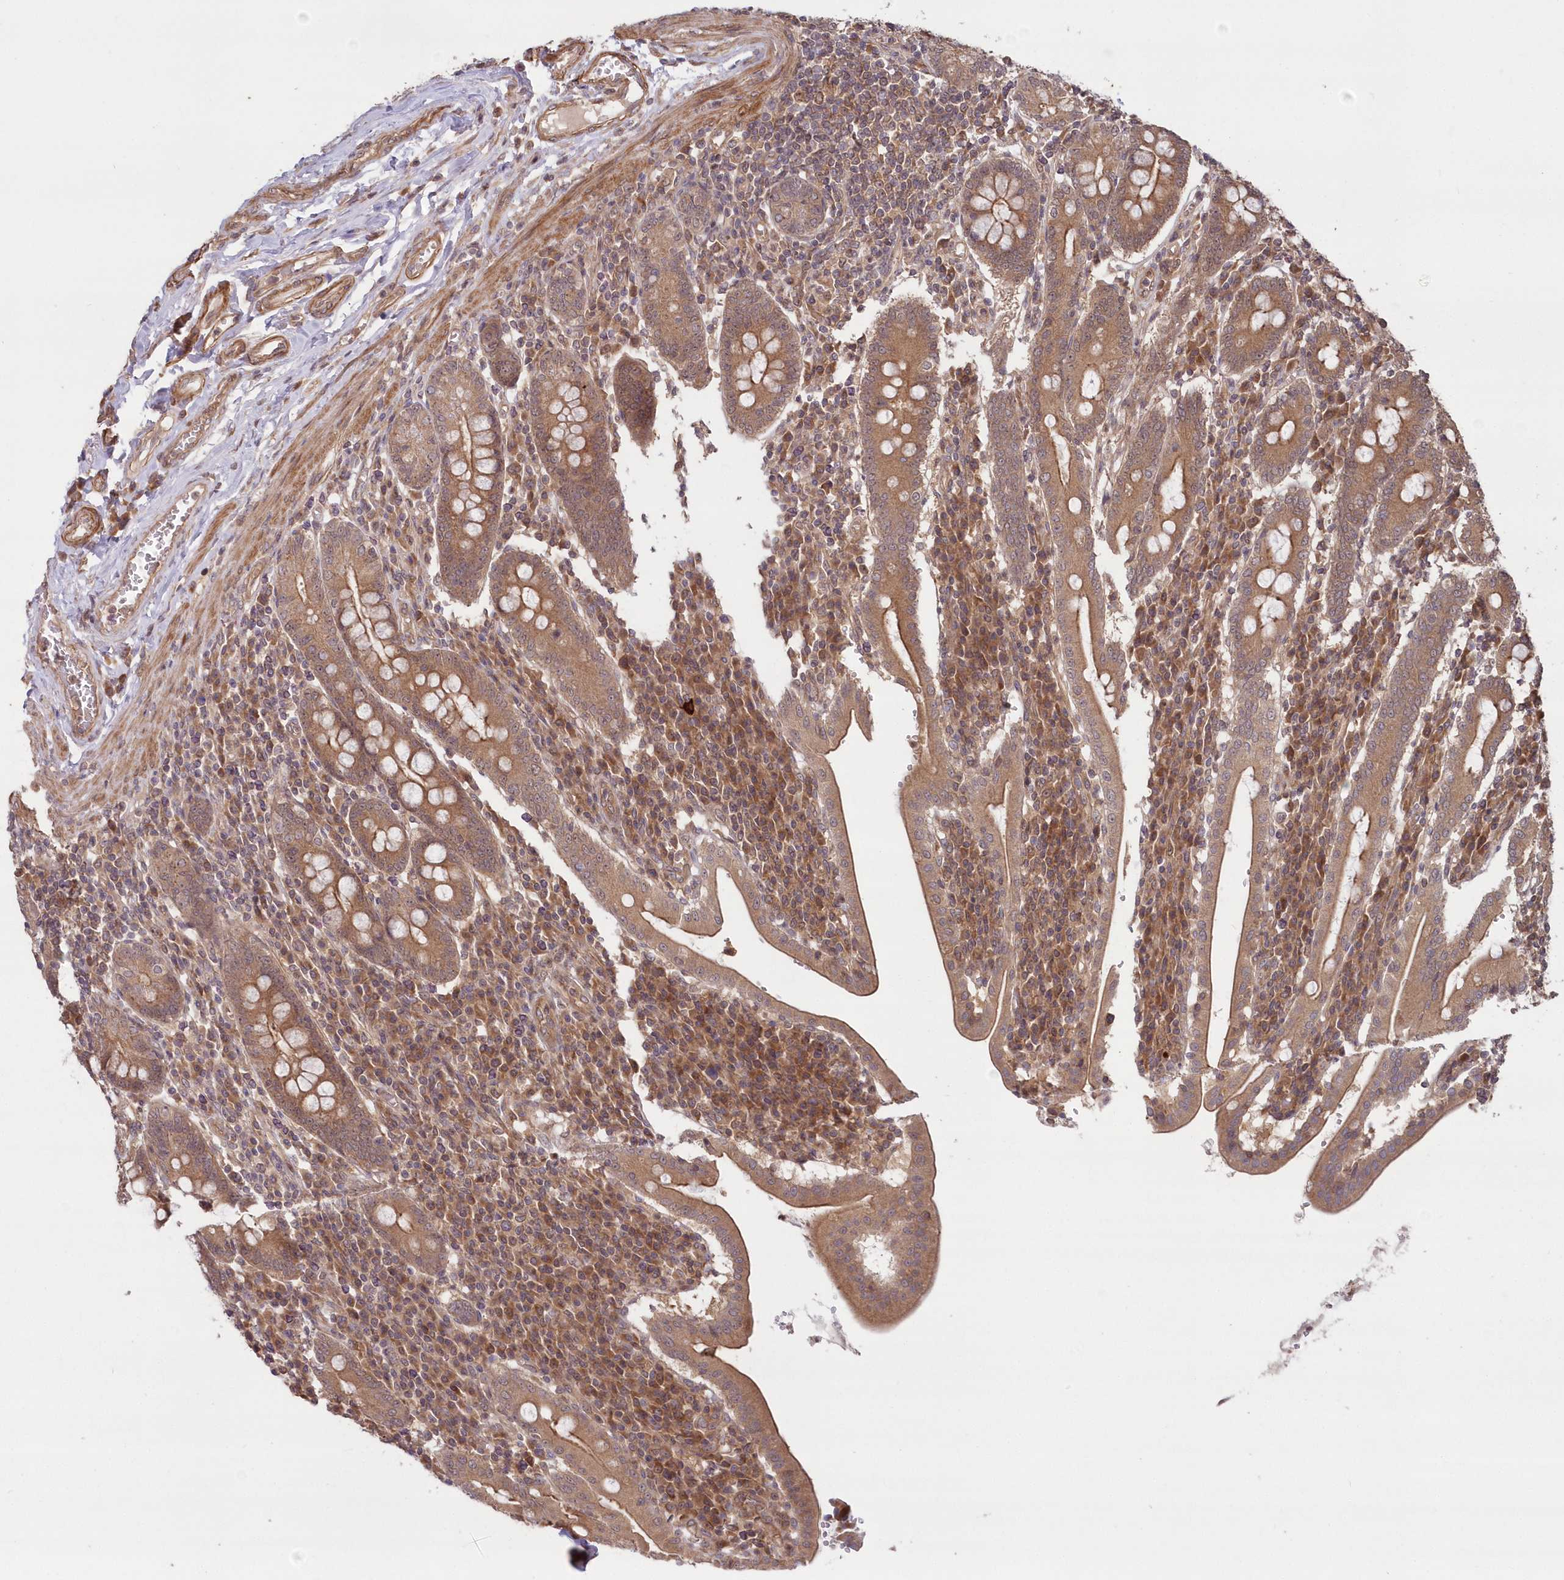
{"staining": {"intensity": "moderate", "quantity": ">75%", "location": "cytoplasmic/membranous"}, "tissue": "duodenum", "cell_type": "Glandular cells", "image_type": "normal", "snomed": [{"axis": "morphology", "description": "Normal tissue, NOS"}, {"axis": "morphology", "description": "Adenocarcinoma, NOS"}, {"axis": "topography", "description": "Pancreas"}, {"axis": "topography", "description": "Duodenum"}], "caption": "The image shows staining of unremarkable duodenum, revealing moderate cytoplasmic/membranous protein positivity (brown color) within glandular cells. (DAB (3,3'-diaminobenzidine) = brown stain, brightfield microscopy at high magnification).", "gene": "TBCA", "patient": {"sex": "male", "age": 50}}